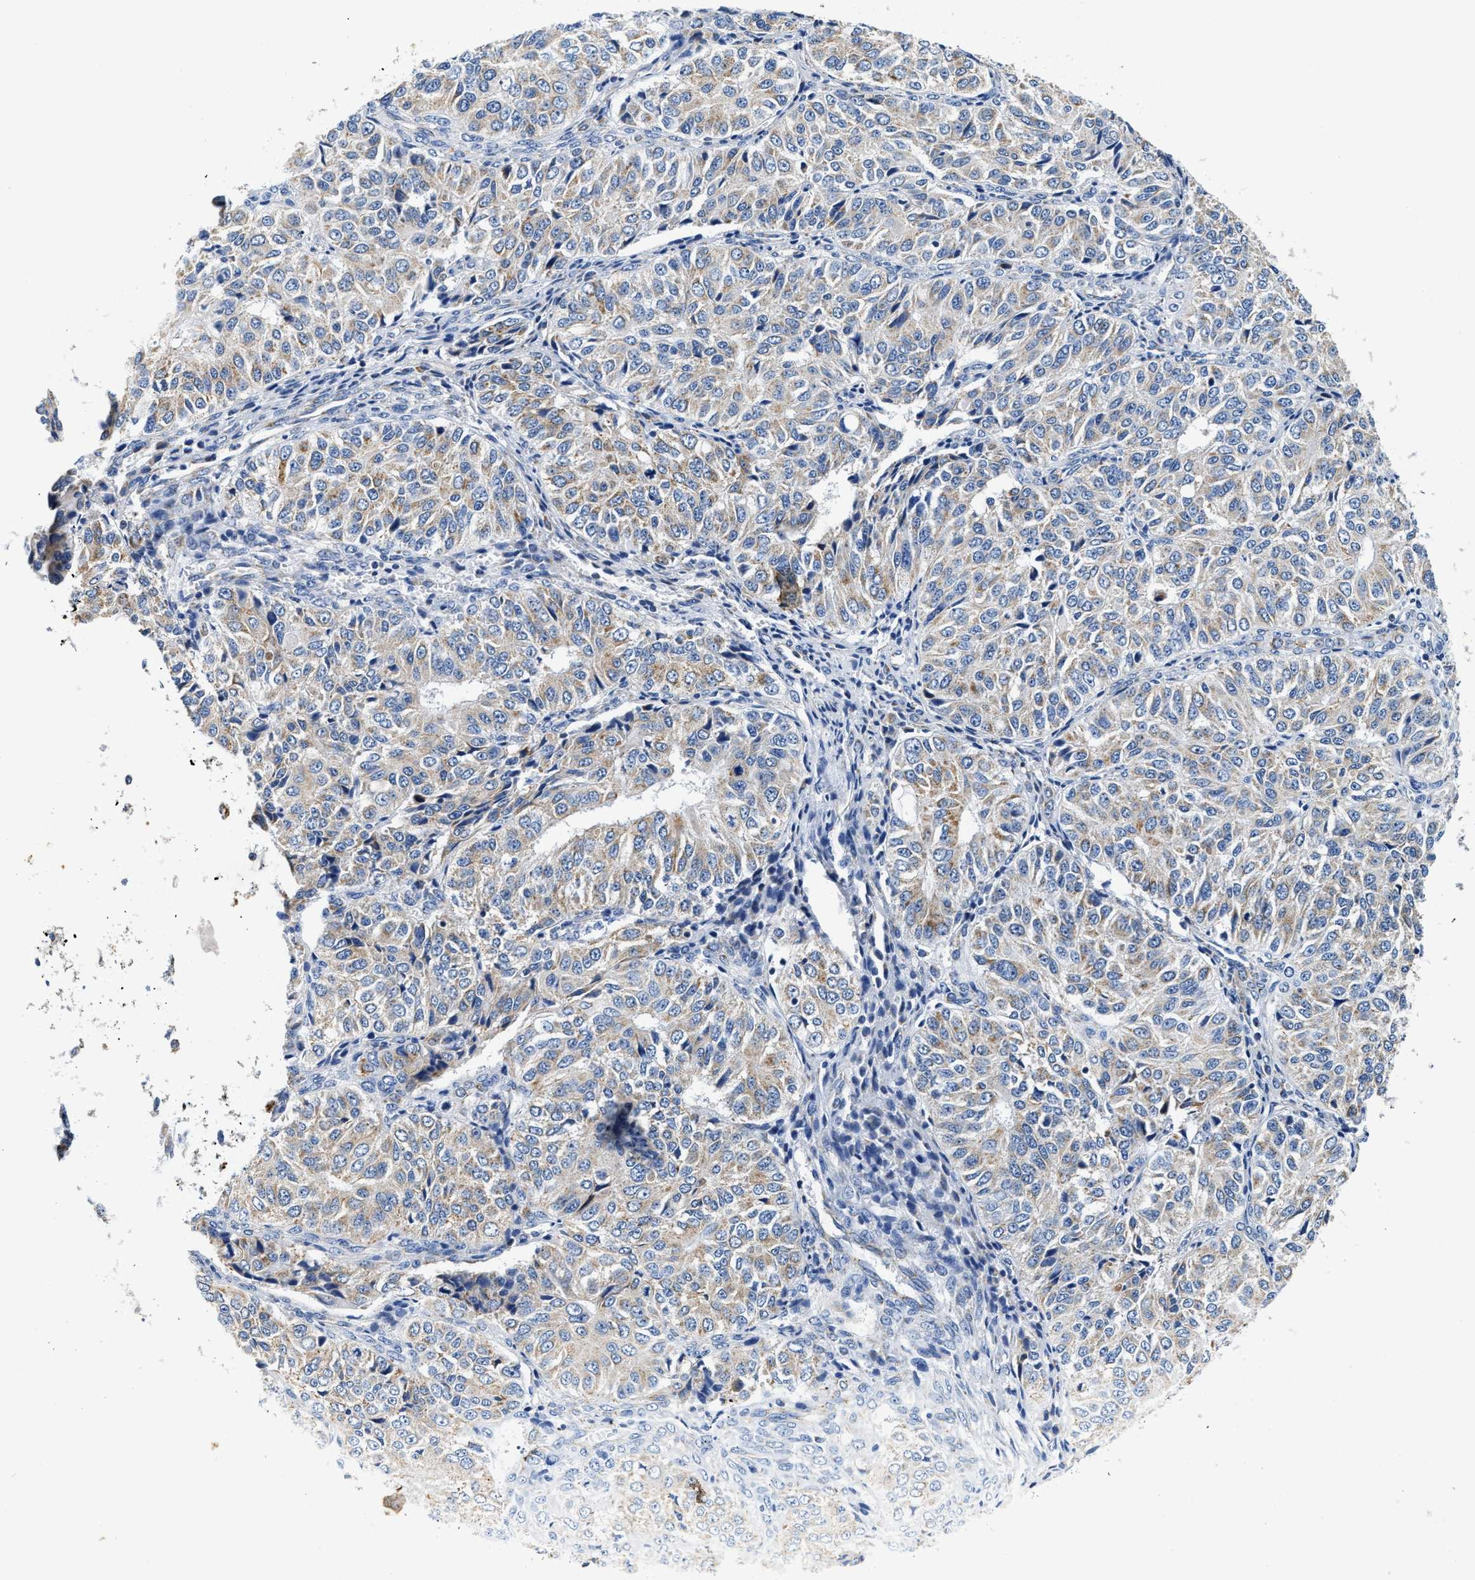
{"staining": {"intensity": "weak", "quantity": ">75%", "location": "cytoplasmic/membranous"}, "tissue": "ovarian cancer", "cell_type": "Tumor cells", "image_type": "cancer", "snomed": [{"axis": "morphology", "description": "Carcinoma, endometroid"}, {"axis": "topography", "description": "Ovary"}], "caption": "Tumor cells demonstrate low levels of weak cytoplasmic/membranous positivity in about >75% of cells in human endometroid carcinoma (ovarian).", "gene": "ACADVL", "patient": {"sex": "female", "age": 51}}